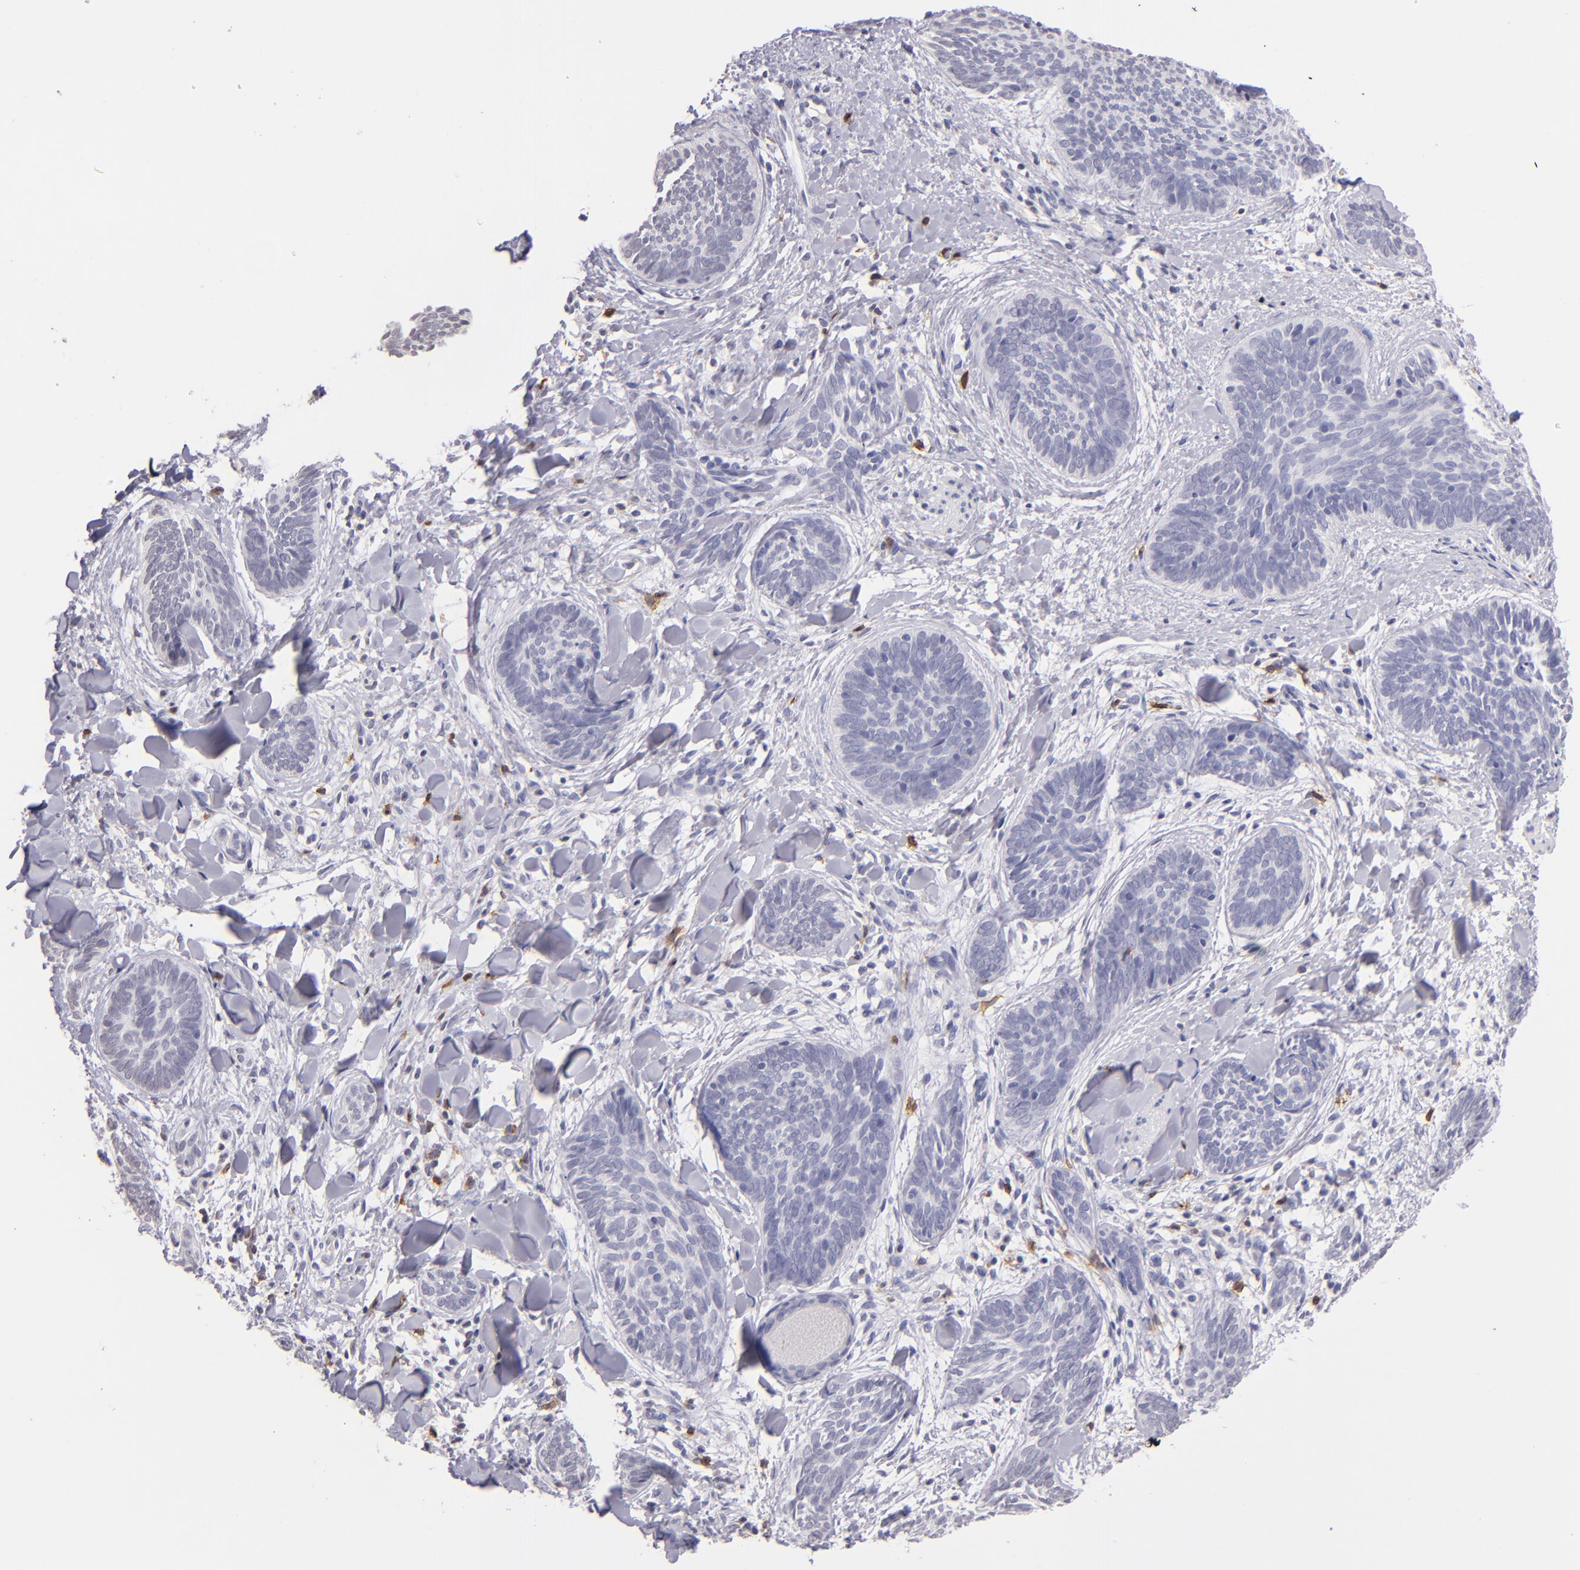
{"staining": {"intensity": "negative", "quantity": "none", "location": "none"}, "tissue": "skin cancer", "cell_type": "Tumor cells", "image_type": "cancer", "snomed": [{"axis": "morphology", "description": "Basal cell carcinoma"}, {"axis": "topography", "description": "Skin"}], "caption": "The micrograph exhibits no staining of tumor cells in skin cancer (basal cell carcinoma).", "gene": "IL2RA", "patient": {"sex": "female", "age": 81}}